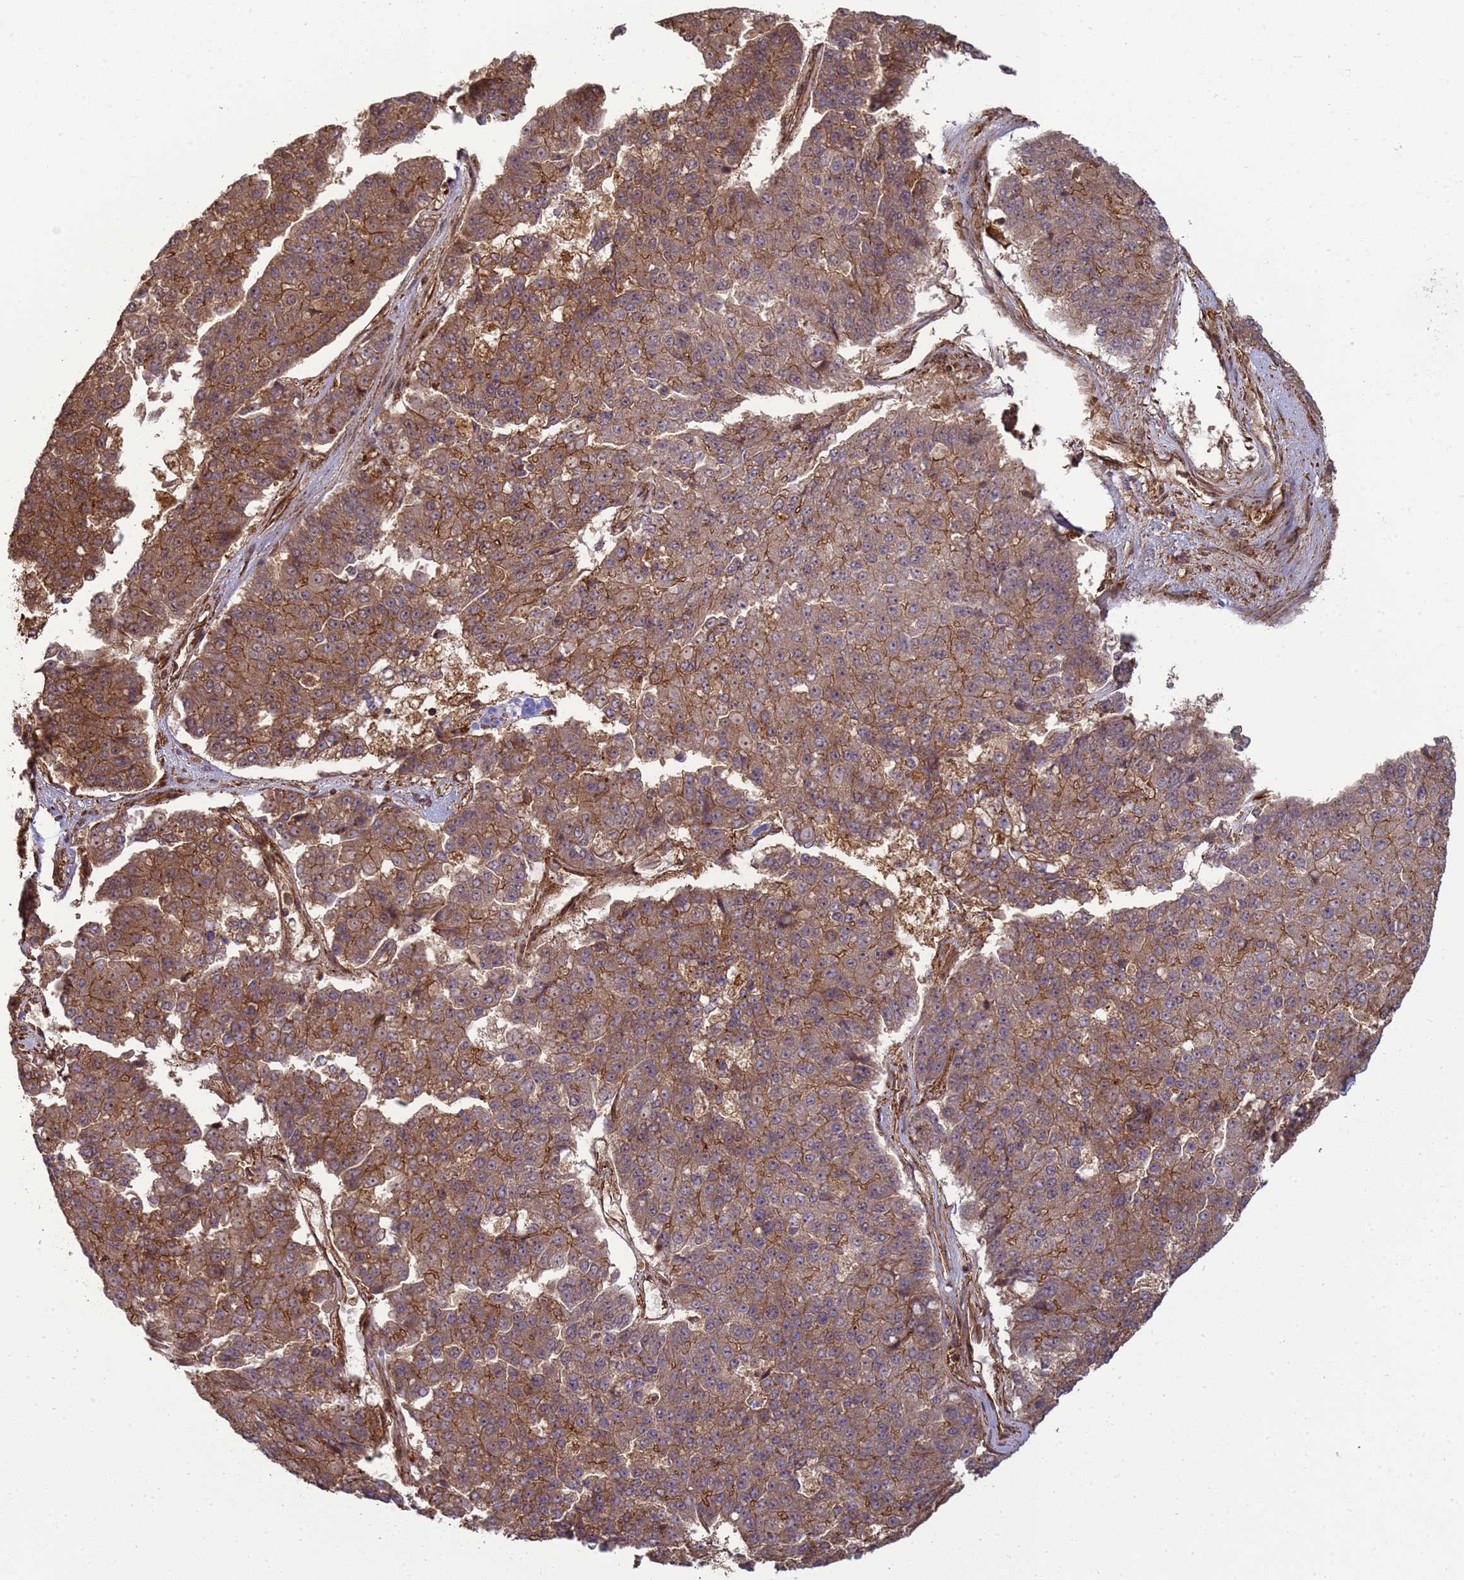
{"staining": {"intensity": "moderate", "quantity": ">75%", "location": "cytoplasmic/membranous"}, "tissue": "pancreatic cancer", "cell_type": "Tumor cells", "image_type": "cancer", "snomed": [{"axis": "morphology", "description": "Adenocarcinoma, NOS"}, {"axis": "topography", "description": "Pancreas"}], "caption": "IHC photomicrograph of human pancreatic adenocarcinoma stained for a protein (brown), which displays medium levels of moderate cytoplasmic/membranous expression in approximately >75% of tumor cells.", "gene": "CNOT1", "patient": {"sex": "male", "age": 50}}